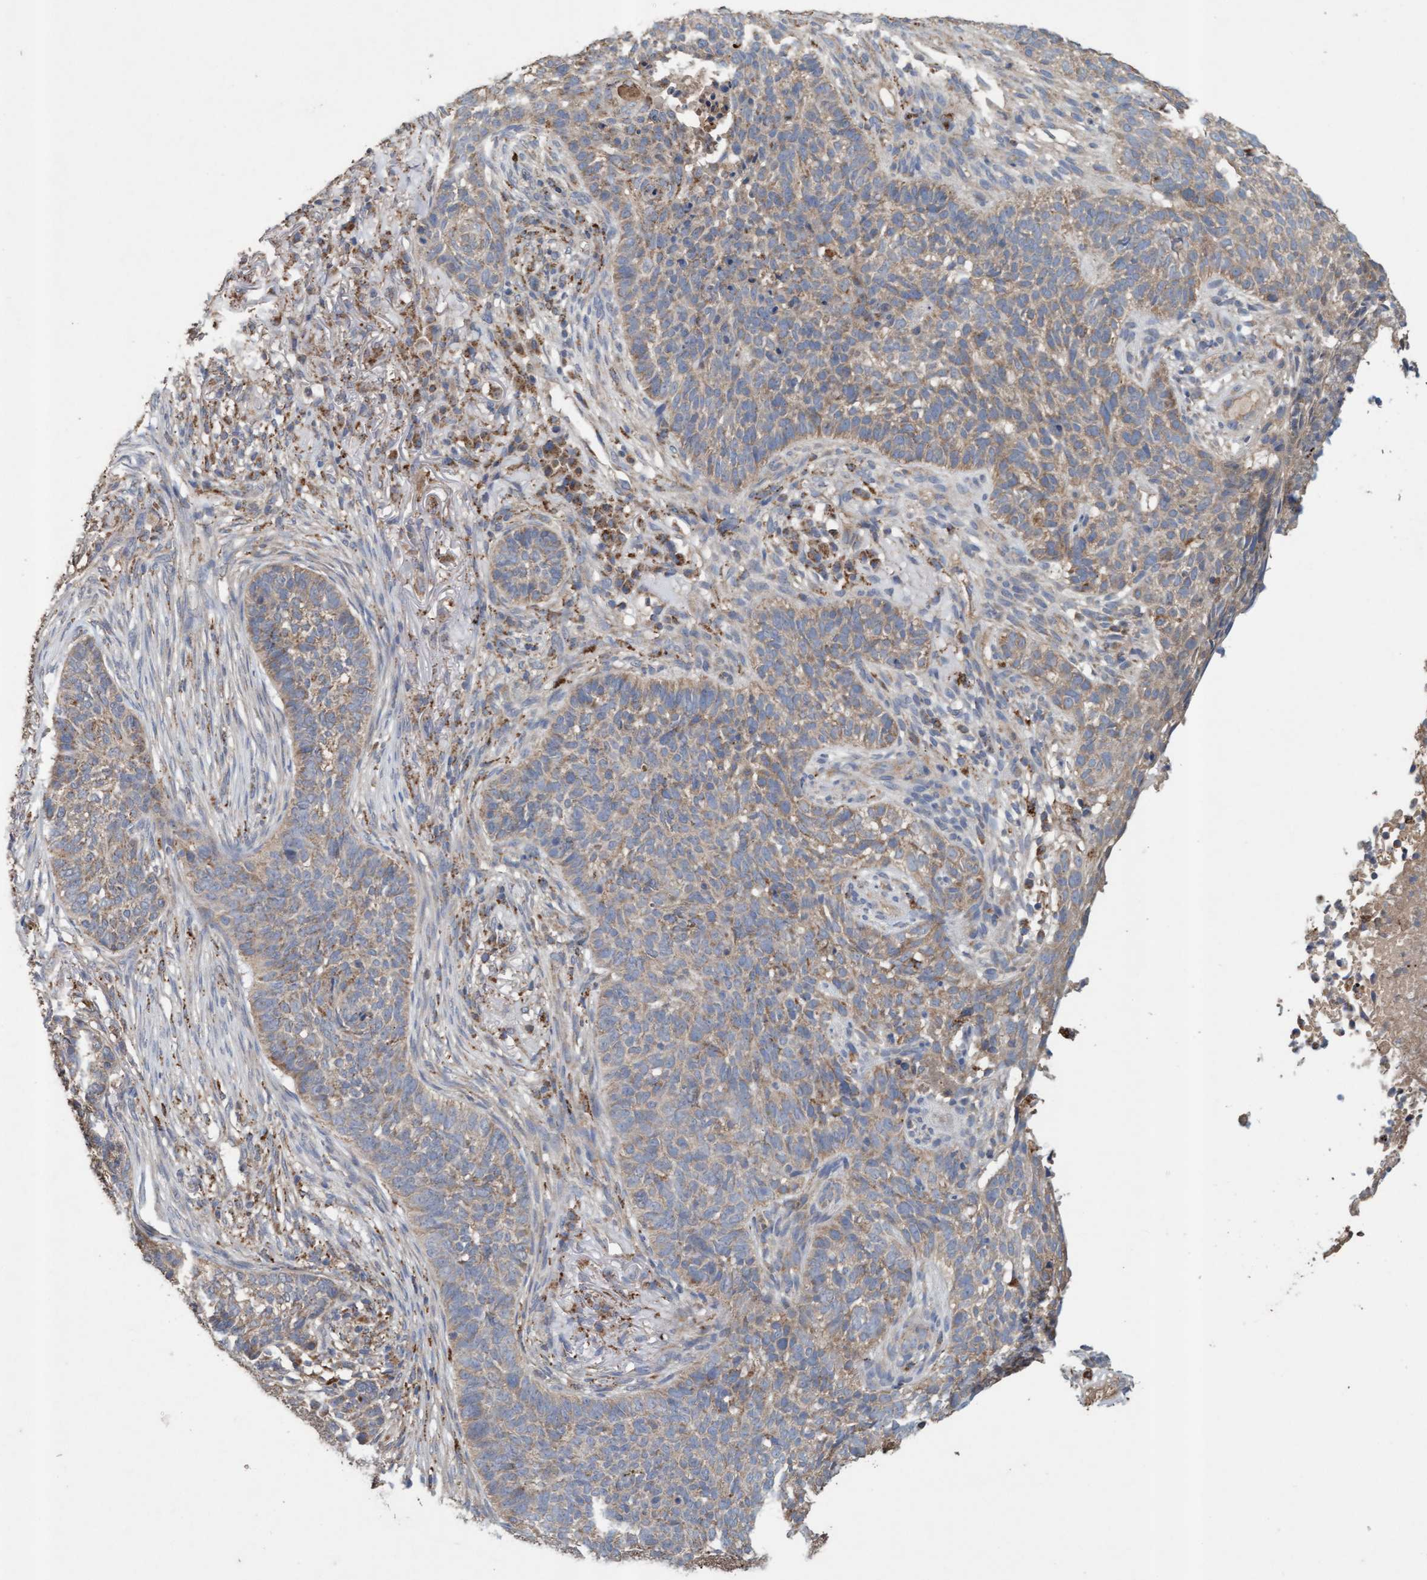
{"staining": {"intensity": "moderate", "quantity": "25%-75%", "location": "cytoplasmic/membranous"}, "tissue": "skin cancer", "cell_type": "Tumor cells", "image_type": "cancer", "snomed": [{"axis": "morphology", "description": "Basal cell carcinoma"}, {"axis": "topography", "description": "Skin"}], "caption": "Moderate cytoplasmic/membranous expression for a protein is present in about 25%-75% of tumor cells of skin cancer using IHC.", "gene": "ATPAF2", "patient": {"sex": "male", "age": 85}}